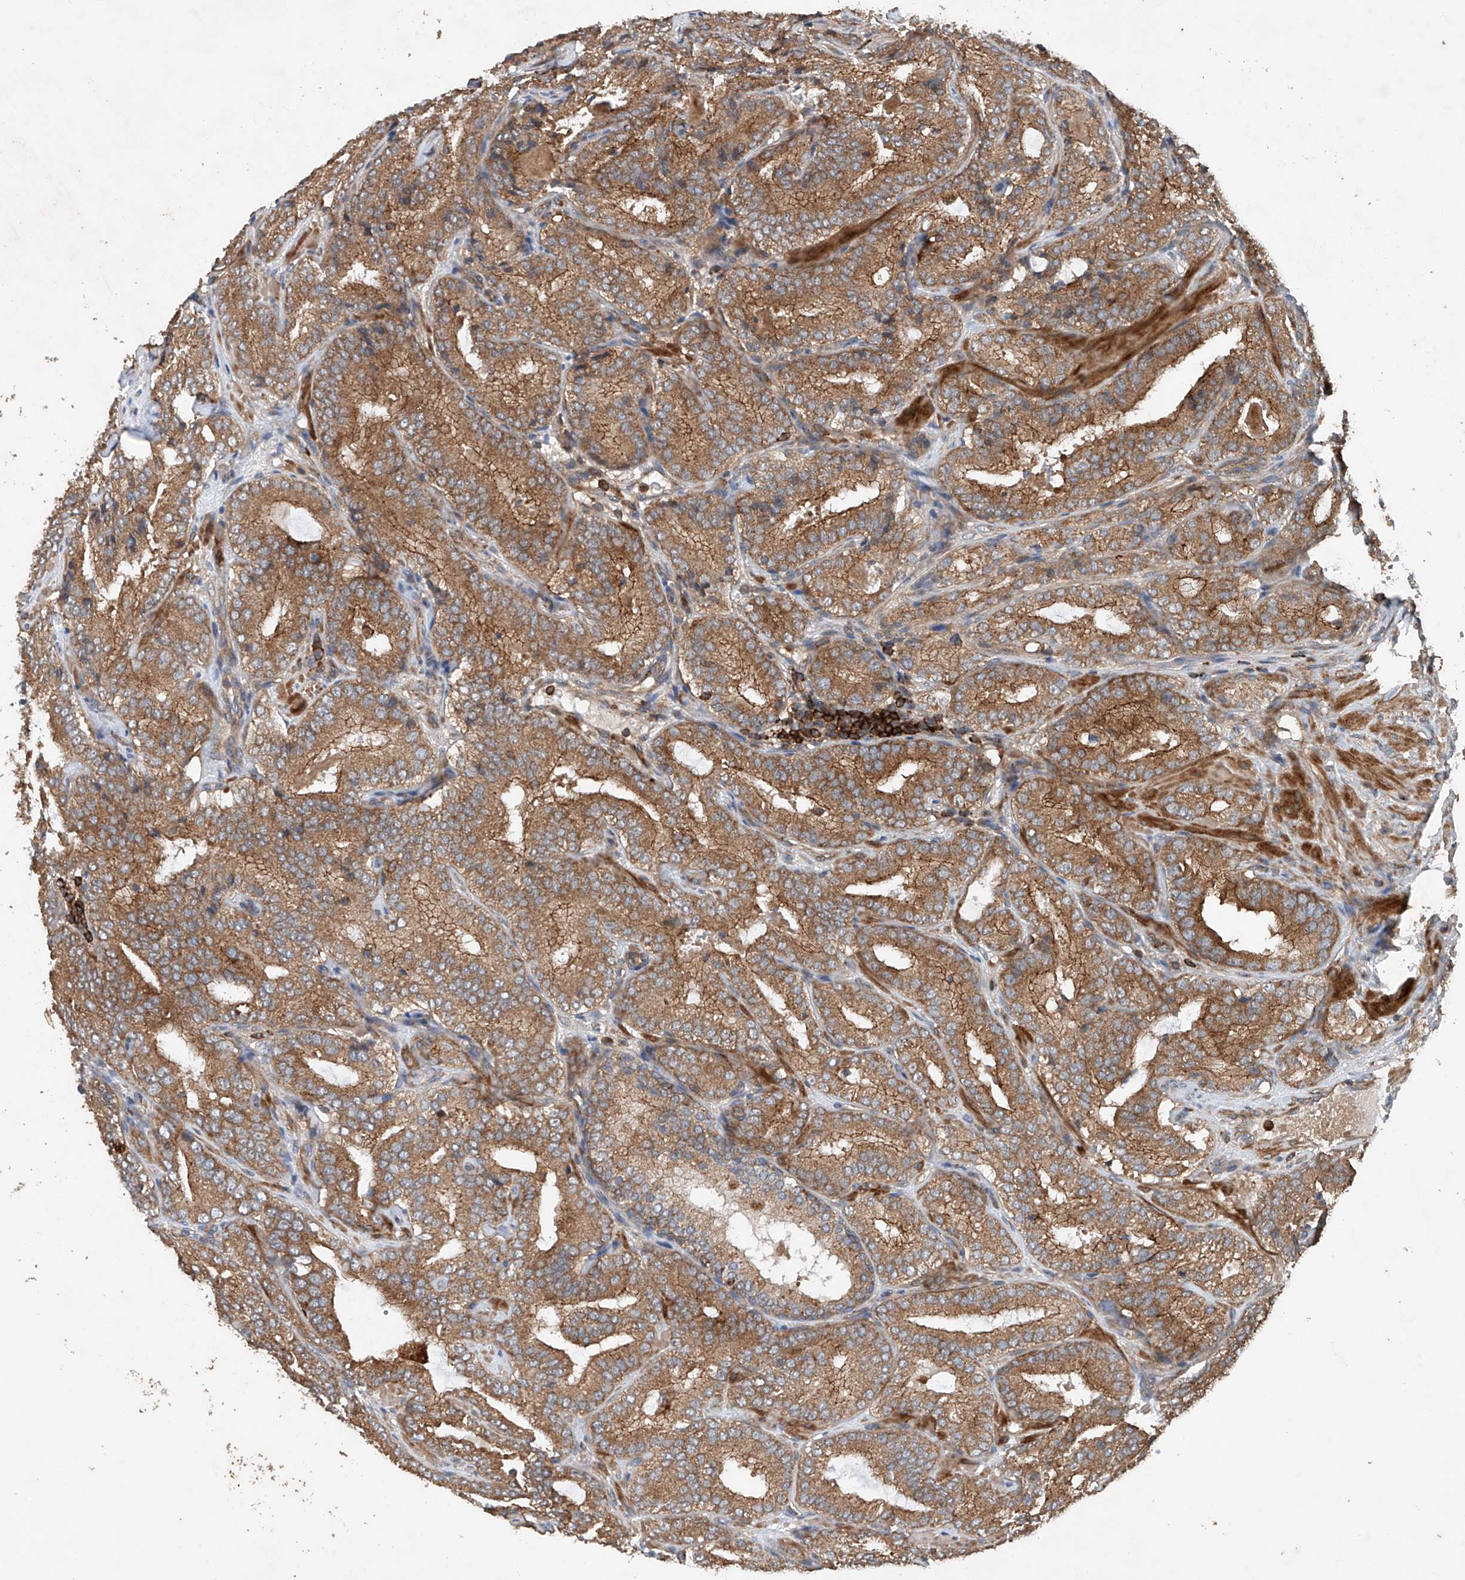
{"staining": {"intensity": "moderate", "quantity": ">75%", "location": "cytoplasmic/membranous"}, "tissue": "prostate cancer", "cell_type": "Tumor cells", "image_type": "cancer", "snomed": [{"axis": "morphology", "description": "Adenocarcinoma, High grade"}, {"axis": "topography", "description": "Prostate"}], "caption": "IHC staining of prostate cancer (high-grade adenocarcinoma), which exhibits medium levels of moderate cytoplasmic/membranous expression in approximately >75% of tumor cells indicating moderate cytoplasmic/membranous protein expression. The staining was performed using DAB (brown) for protein detection and nuclei were counterstained in hematoxylin (blue).", "gene": "CEP85L", "patient": {"sex": "male", "age": 57}}